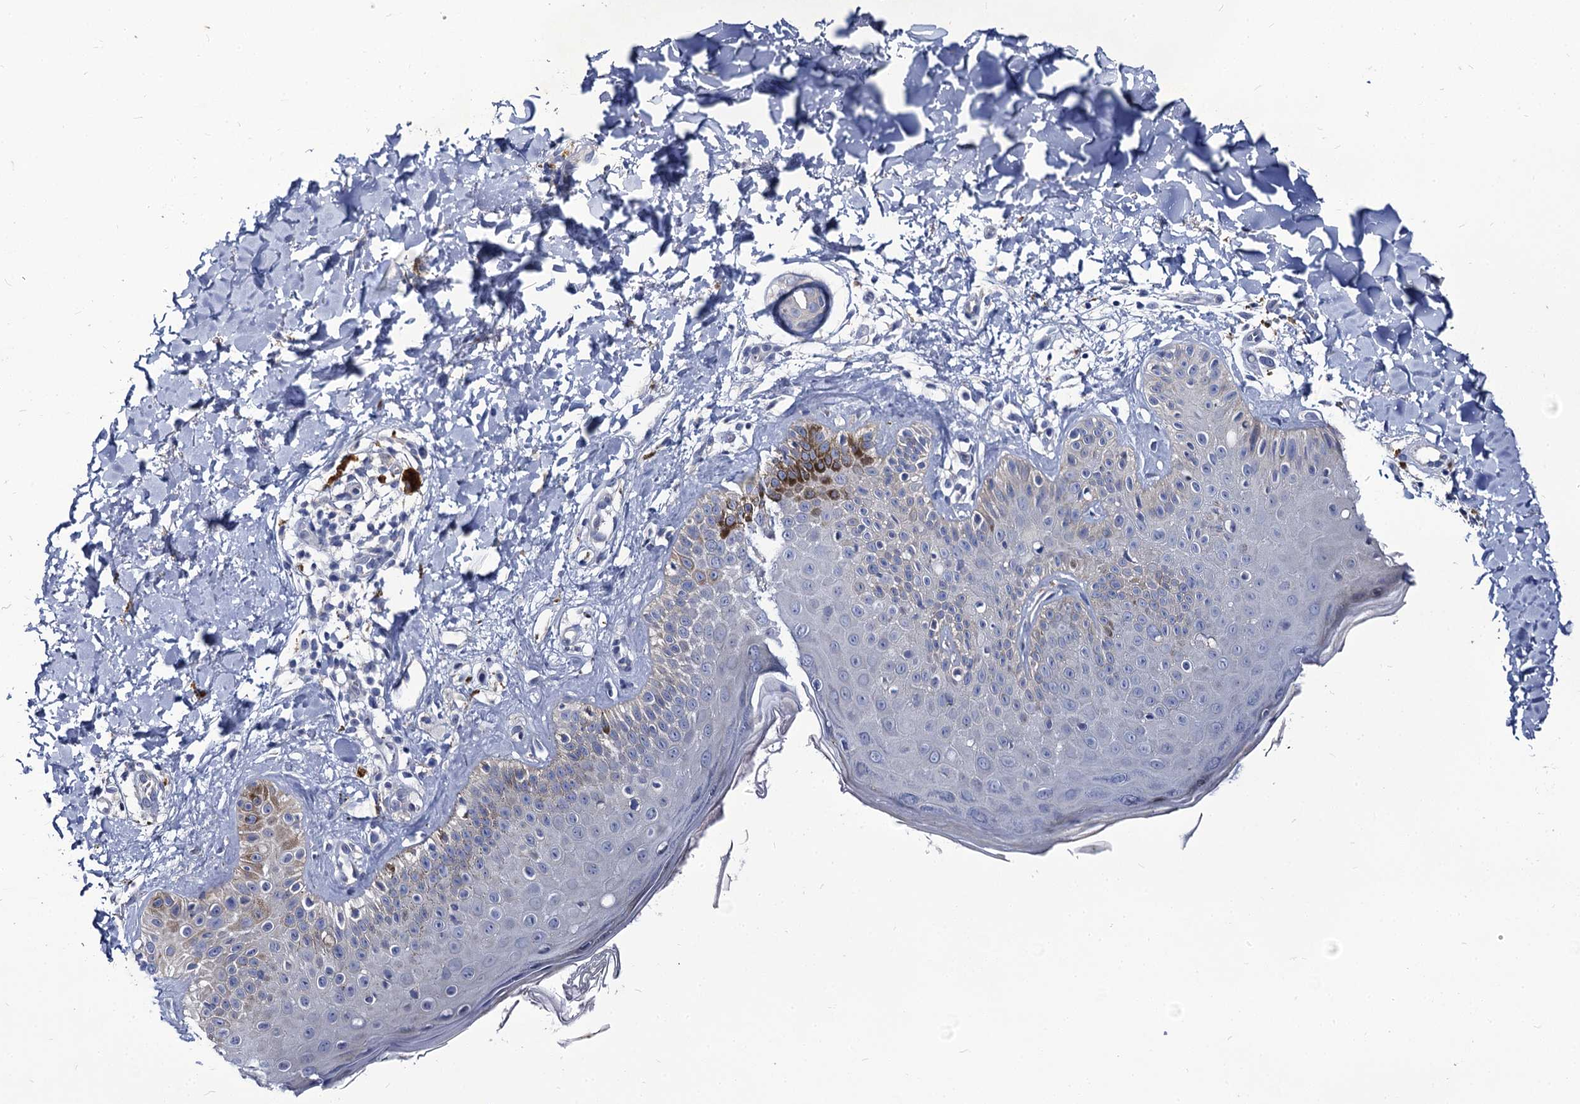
{"staining": {"intensity": "negative", "quantity": "none", "location": "none"}, "tissue": "skin", "cell_type": "Fibroblasts", "image_type": "normal", "snomed": [{"axis": "morphology", "description": "Normal tissue, NOS"}, {"axis": "topography", "description": "Skin"}], "caption": "IHC histopathology image of benign skin: human skin stained with DAB (3,3'-diaminobenzidine) exhibits no significant protein expression in fibroblasts.", "gene": "PANX2", "patient": {"sex": "male", "age": 52}}